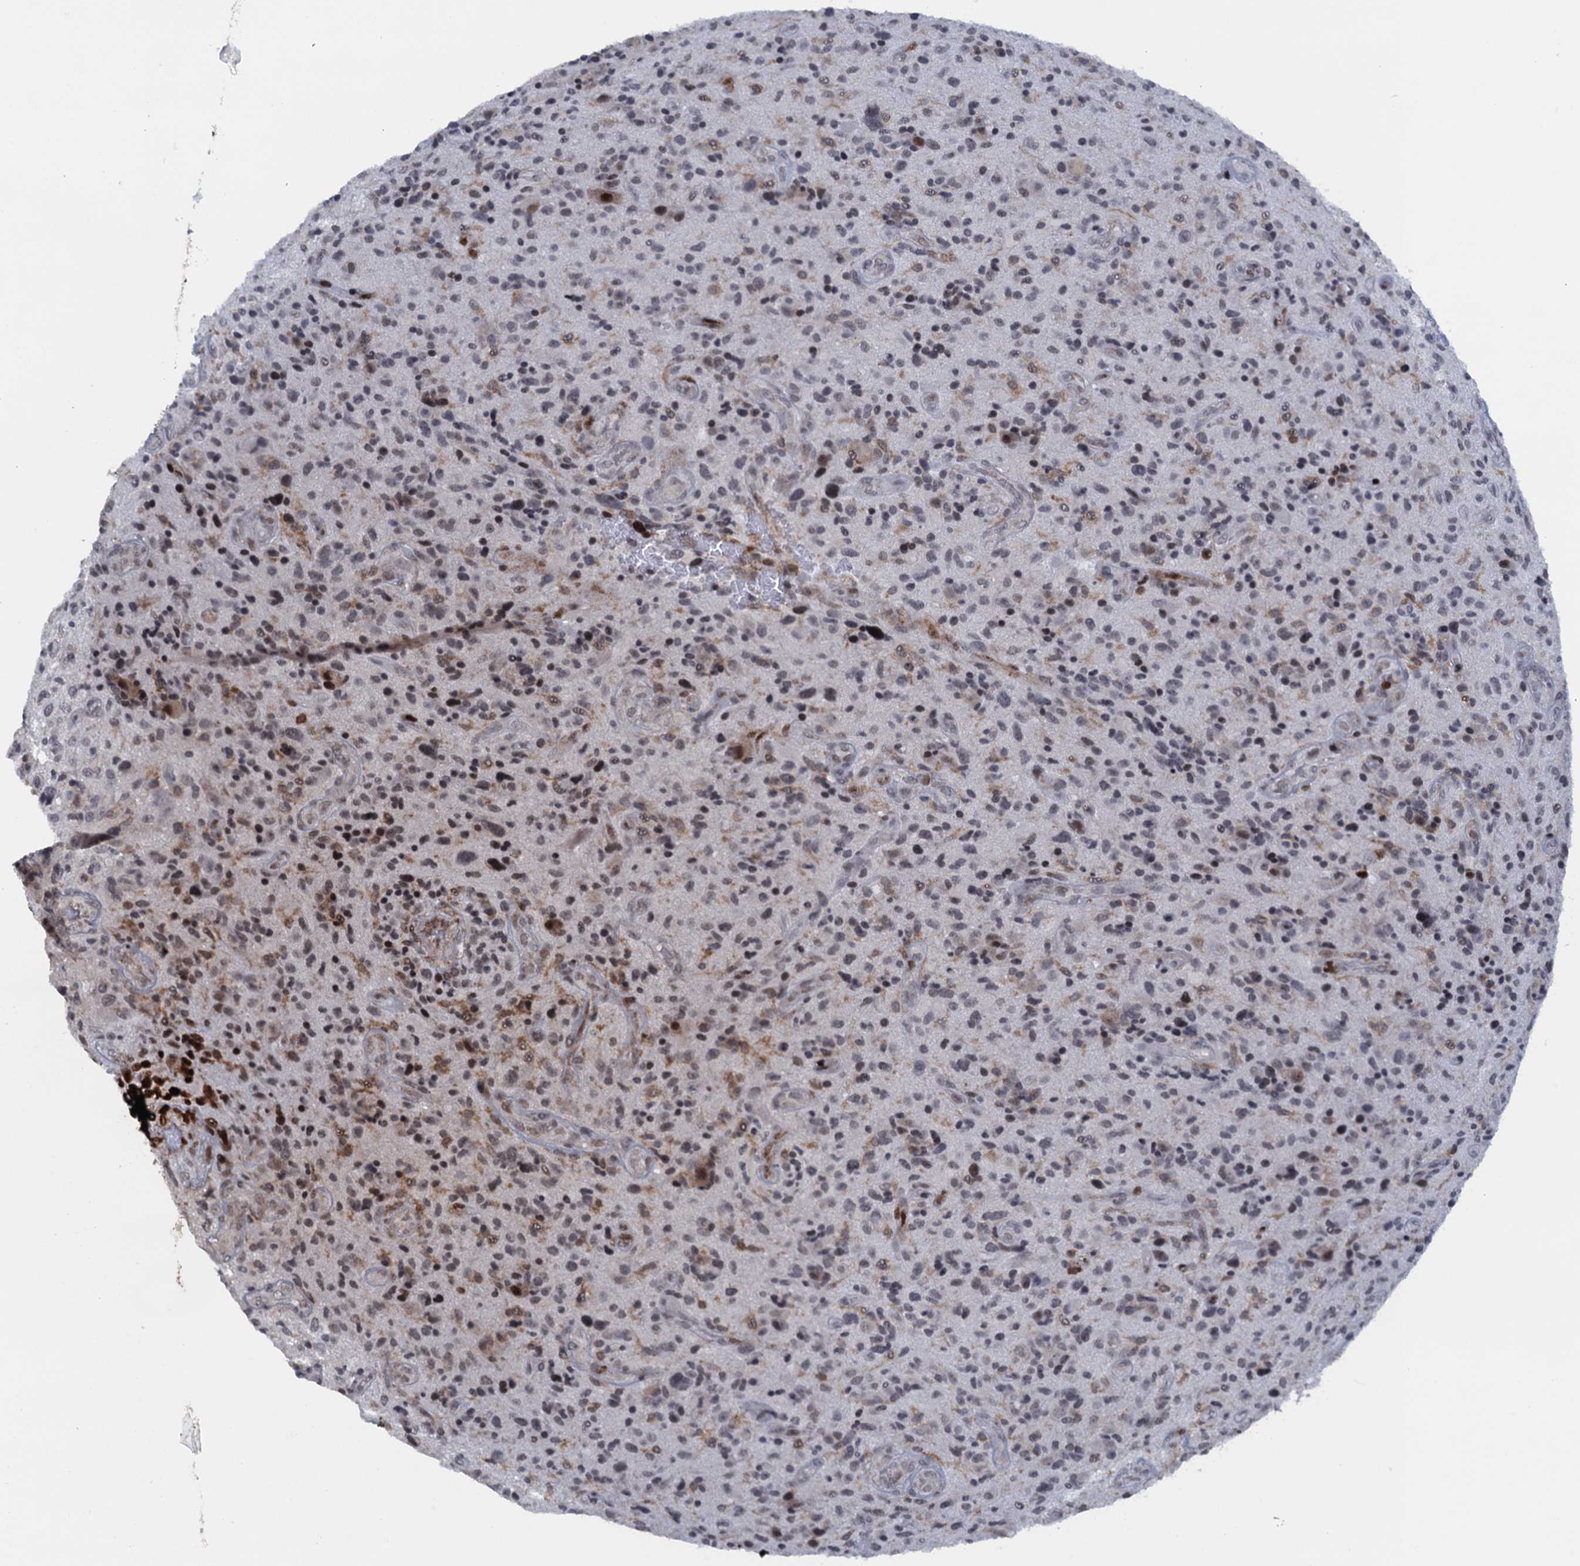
{"staining": {"intensity": "weak", "quantity": "<25%", "location": "cytoplasmic/membranous,nuclear"}, "tissue": "glioma", "cell_type": "Tumor cells", "image_type": "cancer", "snomed": [{"axis": "morphology", "description": "Glioma, malignant, High grade"}, {"axis": "topography", "description": "Brain"}], "caption": "The histopathology image shows no staining of tumor cells in glioma.", "gene": "FYB1", "patient": {"sex": "male", "age": 47}}